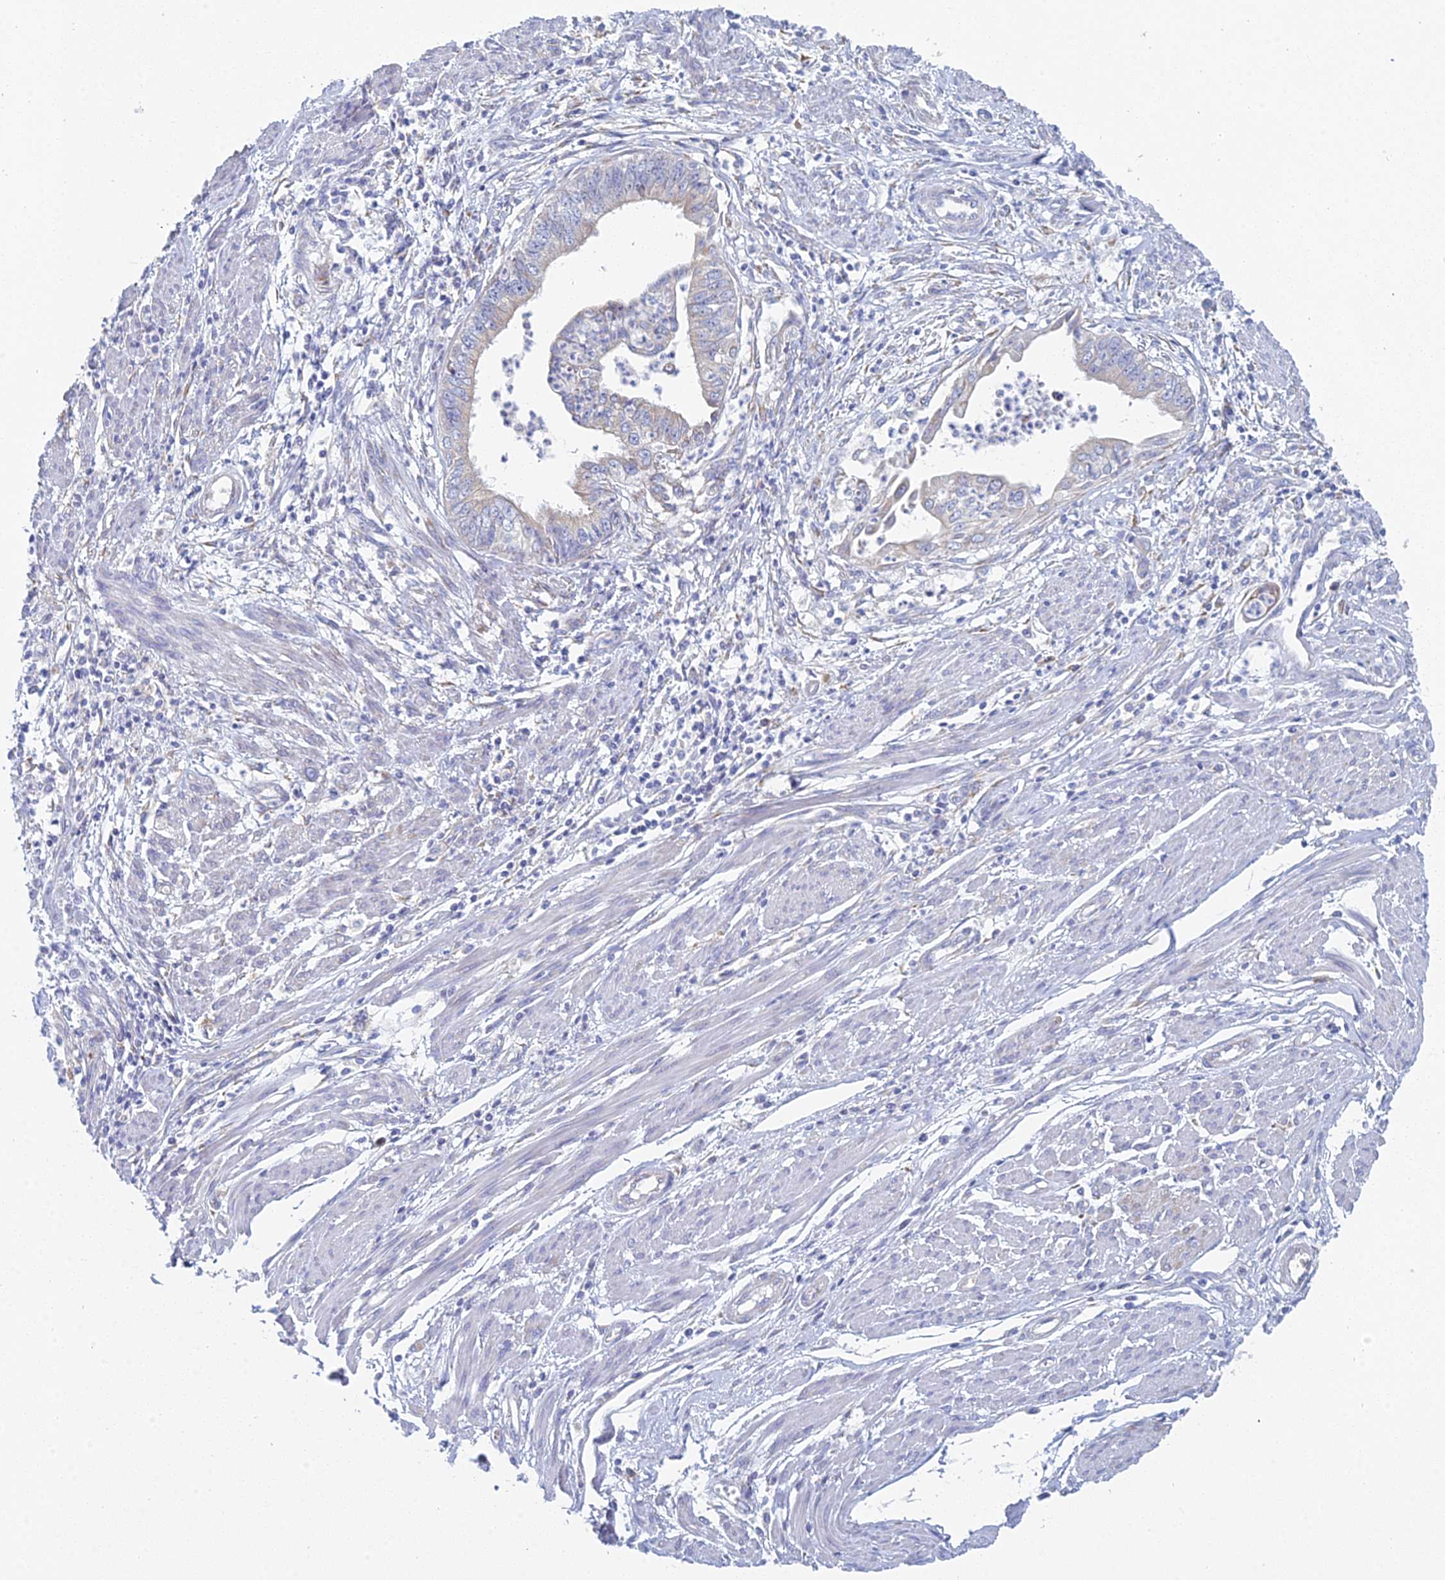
{"staining": {"intensity": "negative", "quantity": "none", "location": "none"}, "tissue": "endometrial cancer", "cell_type": "Tumor cells", "image_type": "cancer", "snomed": [{"axis": "morphology", "description": "Adenocarcinoma, NOS"}, {"axis": "topography", "description": "Endometrium"}], "caption": "The immunohistochemistry image has no significant positivity in tumor cells of endometrial adenocarcinoma tissue. Nuclei are stained in blue.", "gene": "CRACR2B", "patient": {"sex": "female", "age": 73}}